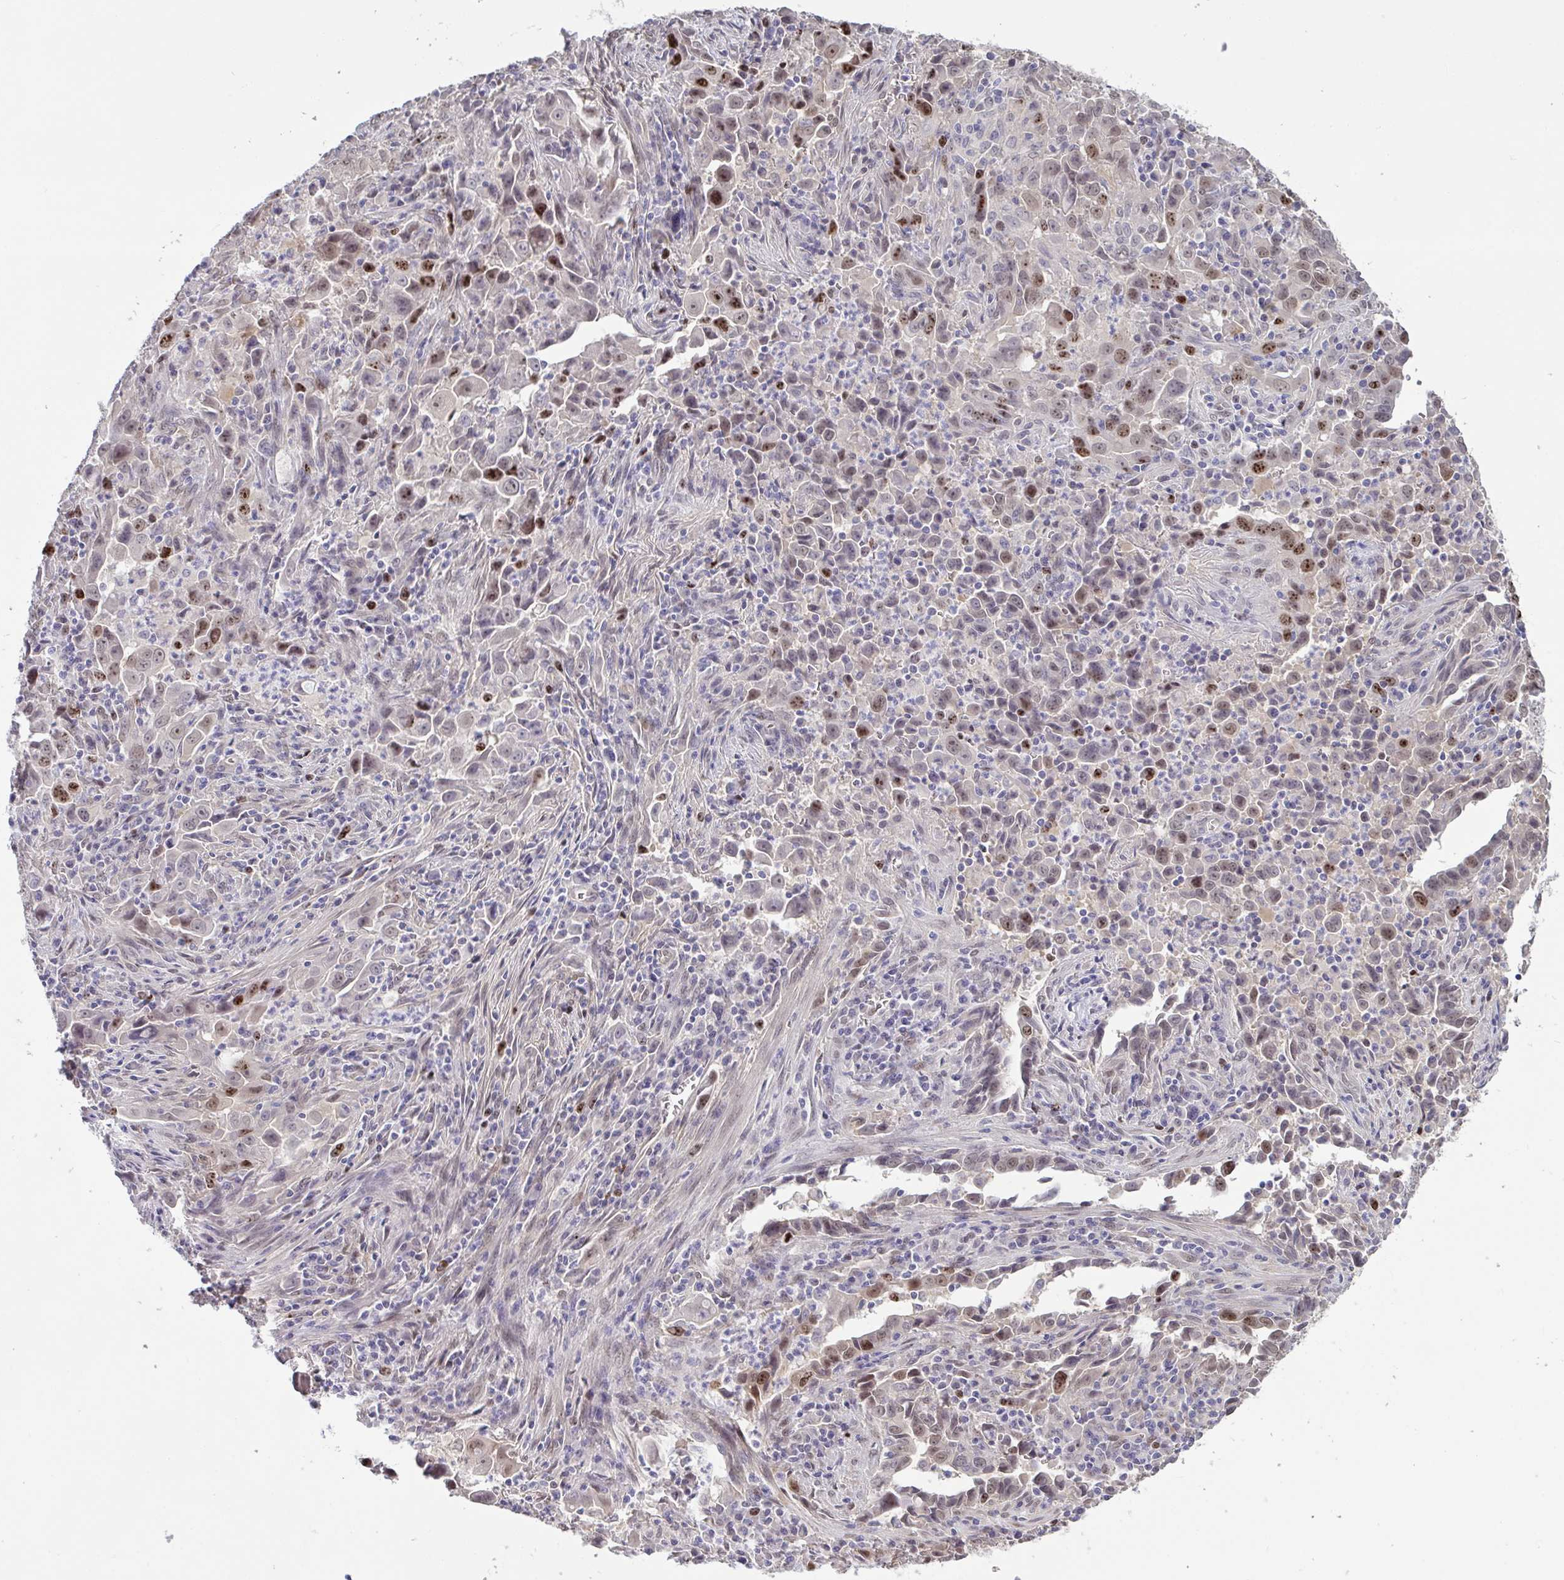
{"staining": {"intensity": "moderate", "quantity": "25%-75%", "location": "nuclear"}, "tissue": "lung cancer", "cell_type": "Tumor cells", "image_type": "cancer", "snomed": [{"axis": "morphology", "description": "Adenocarcinoma, NOS"}, {"axis": "topography", "description": "Lung"}], "caption": "DAB immunohistochemical staining of lung cancer (adenocarcinoma) shows moderate nuclear protein expression in approximately 25%-75% of tumor cells. (DAB (3,3'-diaminobenzidine) = brown stain, brightfield microscopy at high magnification).", "gene": "SETD7", "patient": {"sex": "male", "age": 67}}